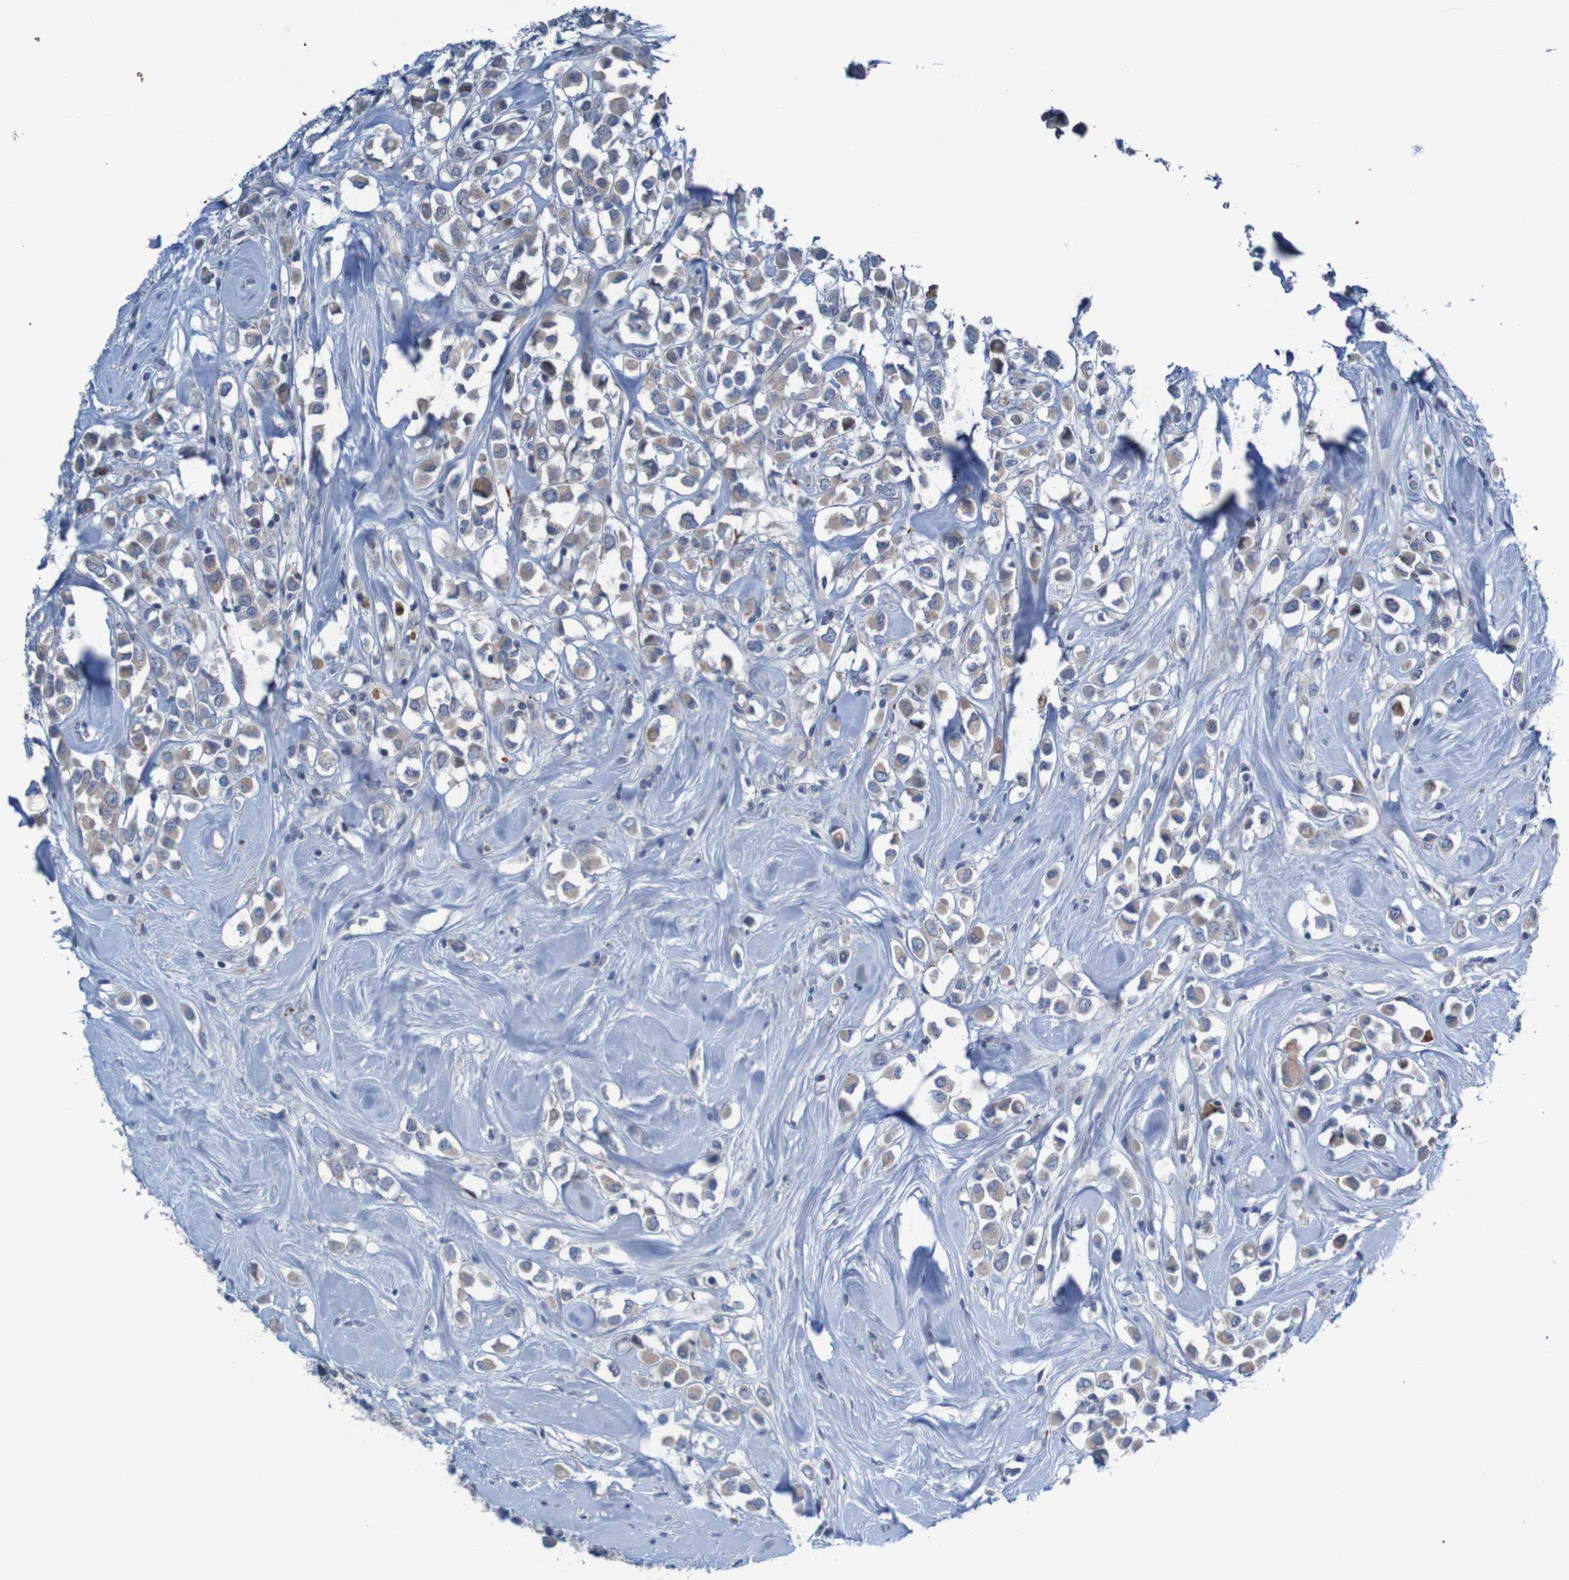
{"staining": {"intensity": "weak", "quantity": ">75%", "location": "cytoplasmic/membranous"}, "tissue": "breast cancer", "cell_type": "Tumor cells", "image_type": "cancer", "snomed": [{"axis": "morphology", "description": "Duct carcinoma"}, {"axis": "topography", "description": "Breast"}], "caption": "A low amount of weak cytoplasmic/membranous positivity is appreciated in approximately >75% of tumor cells in intraductal carcinoma (breast) tissue. Immunohistochemistry (ihc) stains the protein of interest in brown and the nuclei are stained blue.", "gene": "ANGPT4", "patient": {"sex": "female", "age": 61}}